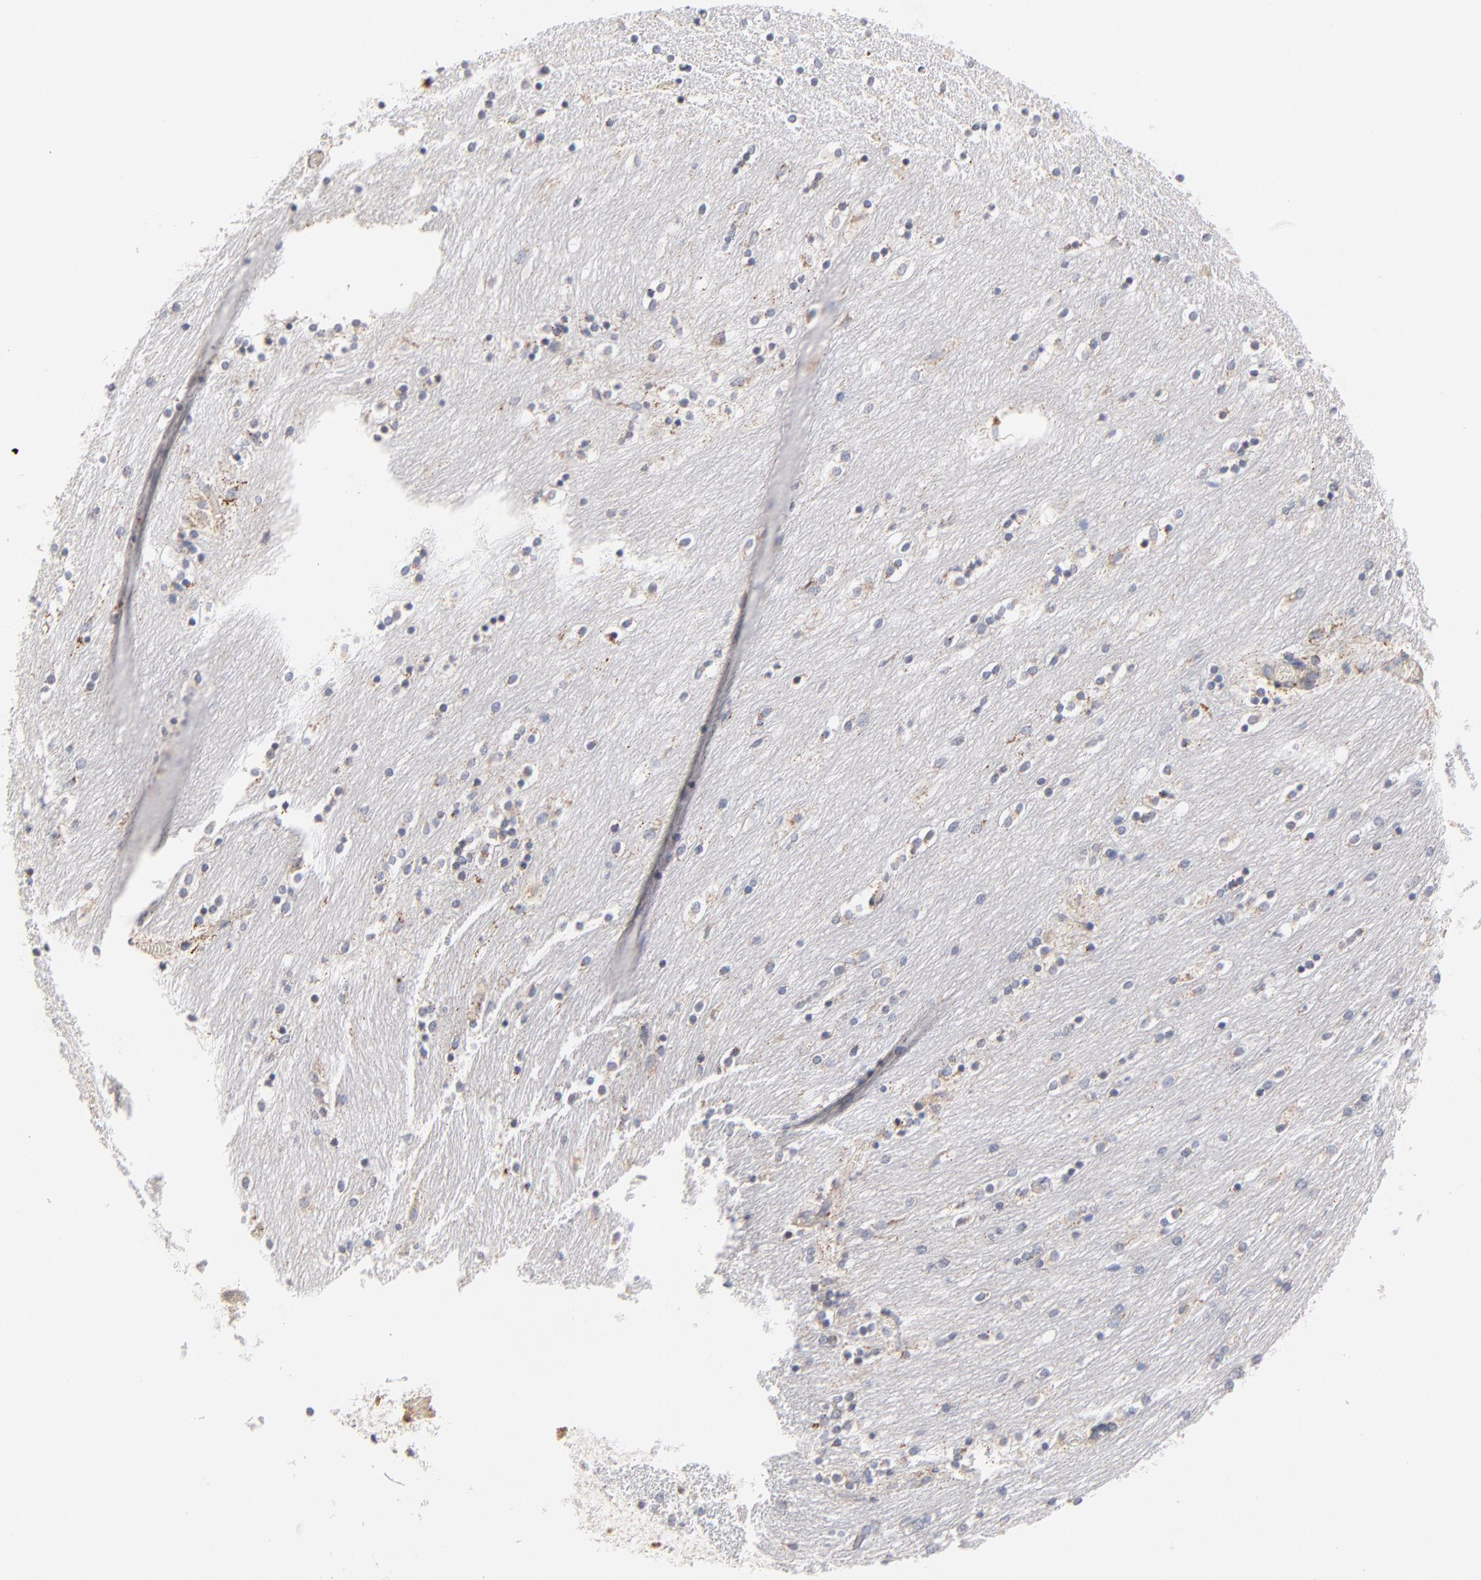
{"staining": {"intensity": "weak", "quantity": "<25%", "location": "cytoplasmic/membranous"}, "tissue": "caudate", "cell_type": "Glial cells", "image_type": "normal", "snomed": [{"axis": "morphology", "description": "Normal tissue, NOS"}, {"axis": "topography", "description": "Lateral ventricle wall"}], "caption": "An image of human caudate is negative for staining in glial cells. (DAB (3,3'-diaminobenzidine) immunohistochemistry (IHC) with hematoxylin counter stain).", "gene": "MRPL58", "patient": {"sex": "female", "age": 54}}